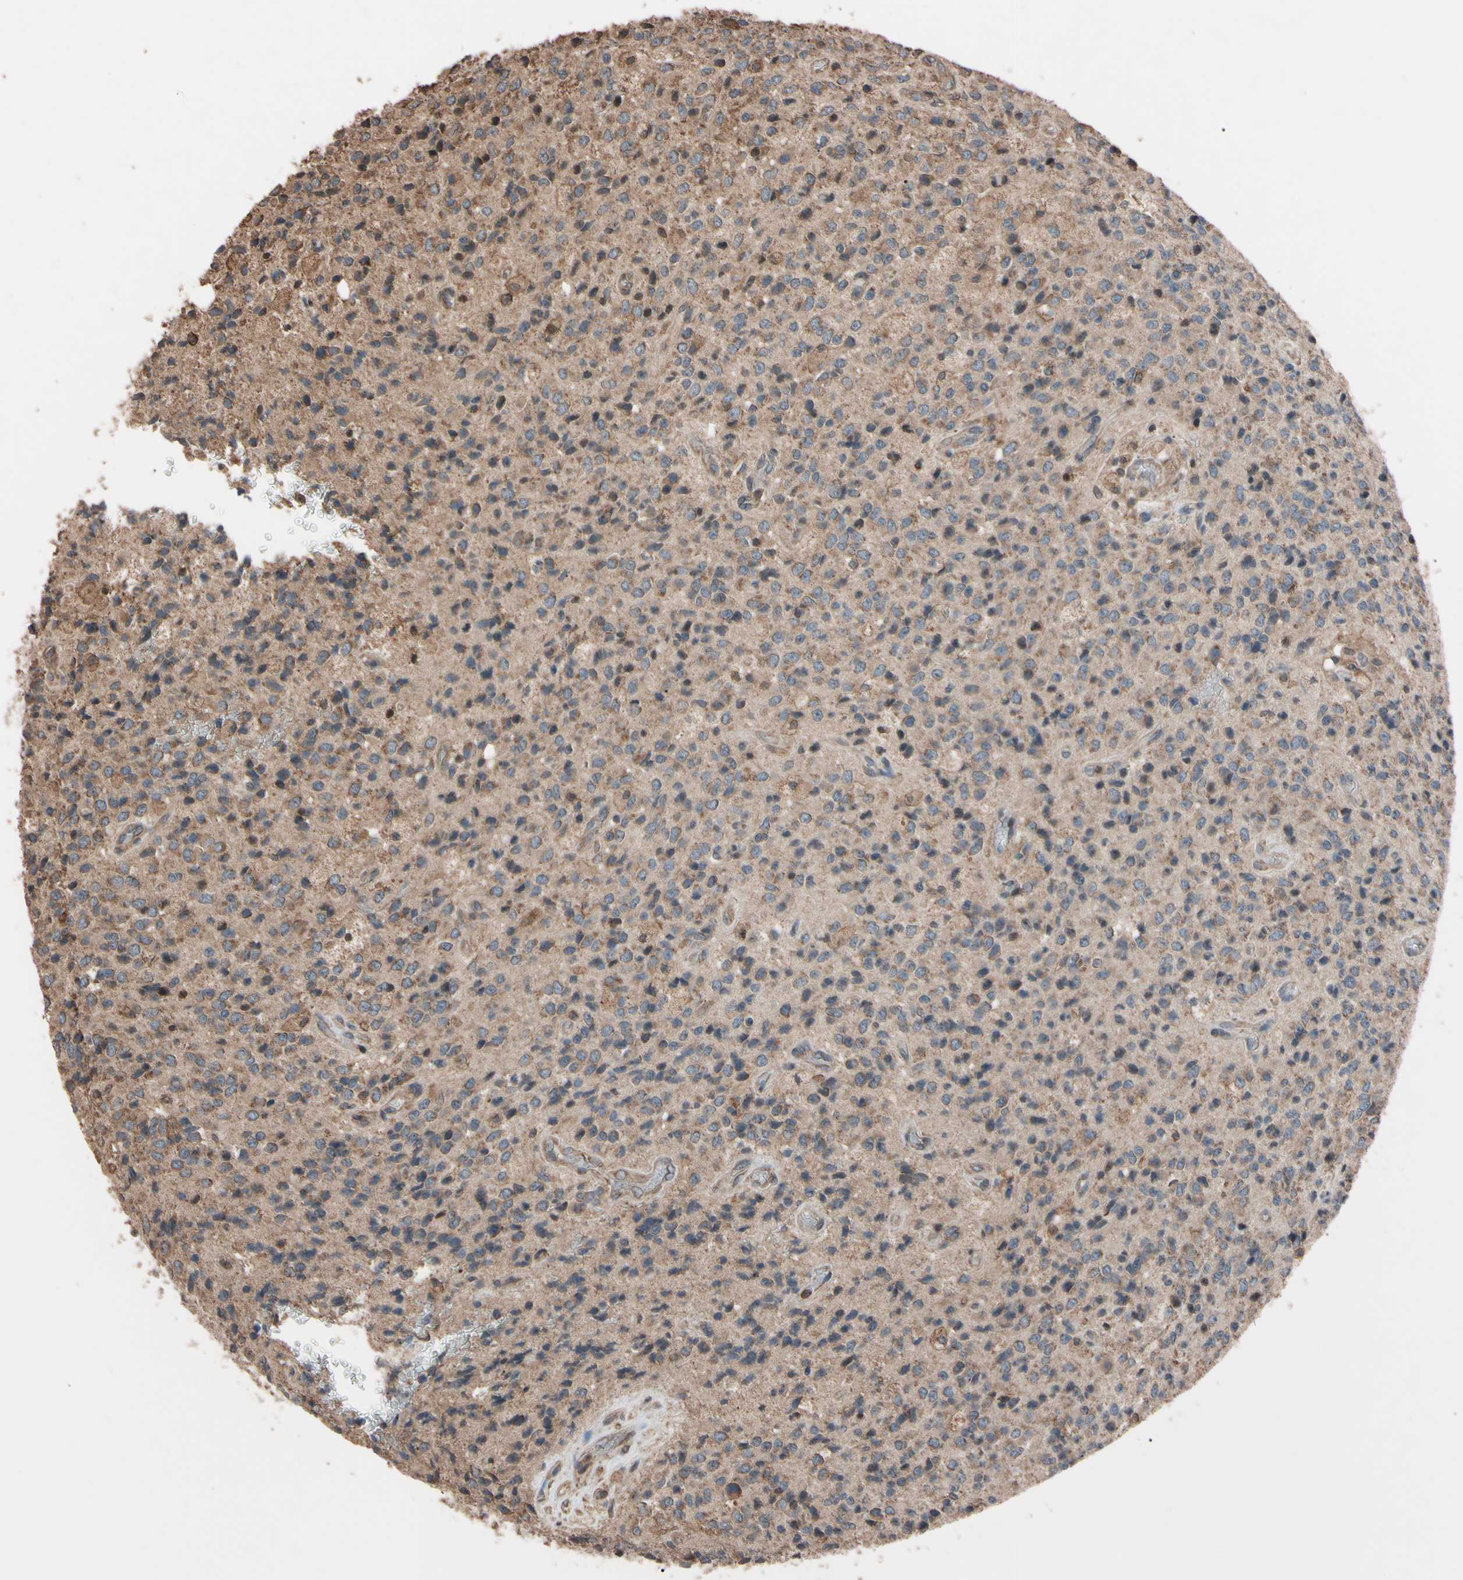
{"staining": {"intensity": "moderate", "quantity": "<25%", "location": "cytoplasmic/membranous"}, "tissue": "glioma", "cell_type": "Tumor cells", "image_type": "cancer", "snomed": [{"axis": "morphology", "description": "Glioma, malignant, High grade"}, {"axis": "topography", "description": "pancreas cauda"}], "caption": "Tumor cells exhibit moderate cytoplasmic/membranous expression in approximately <25% of cells in malignant glioma (high-grade).", "gene": "TNFRSF1A", "patient": {"sex": "male", "age": 60}}